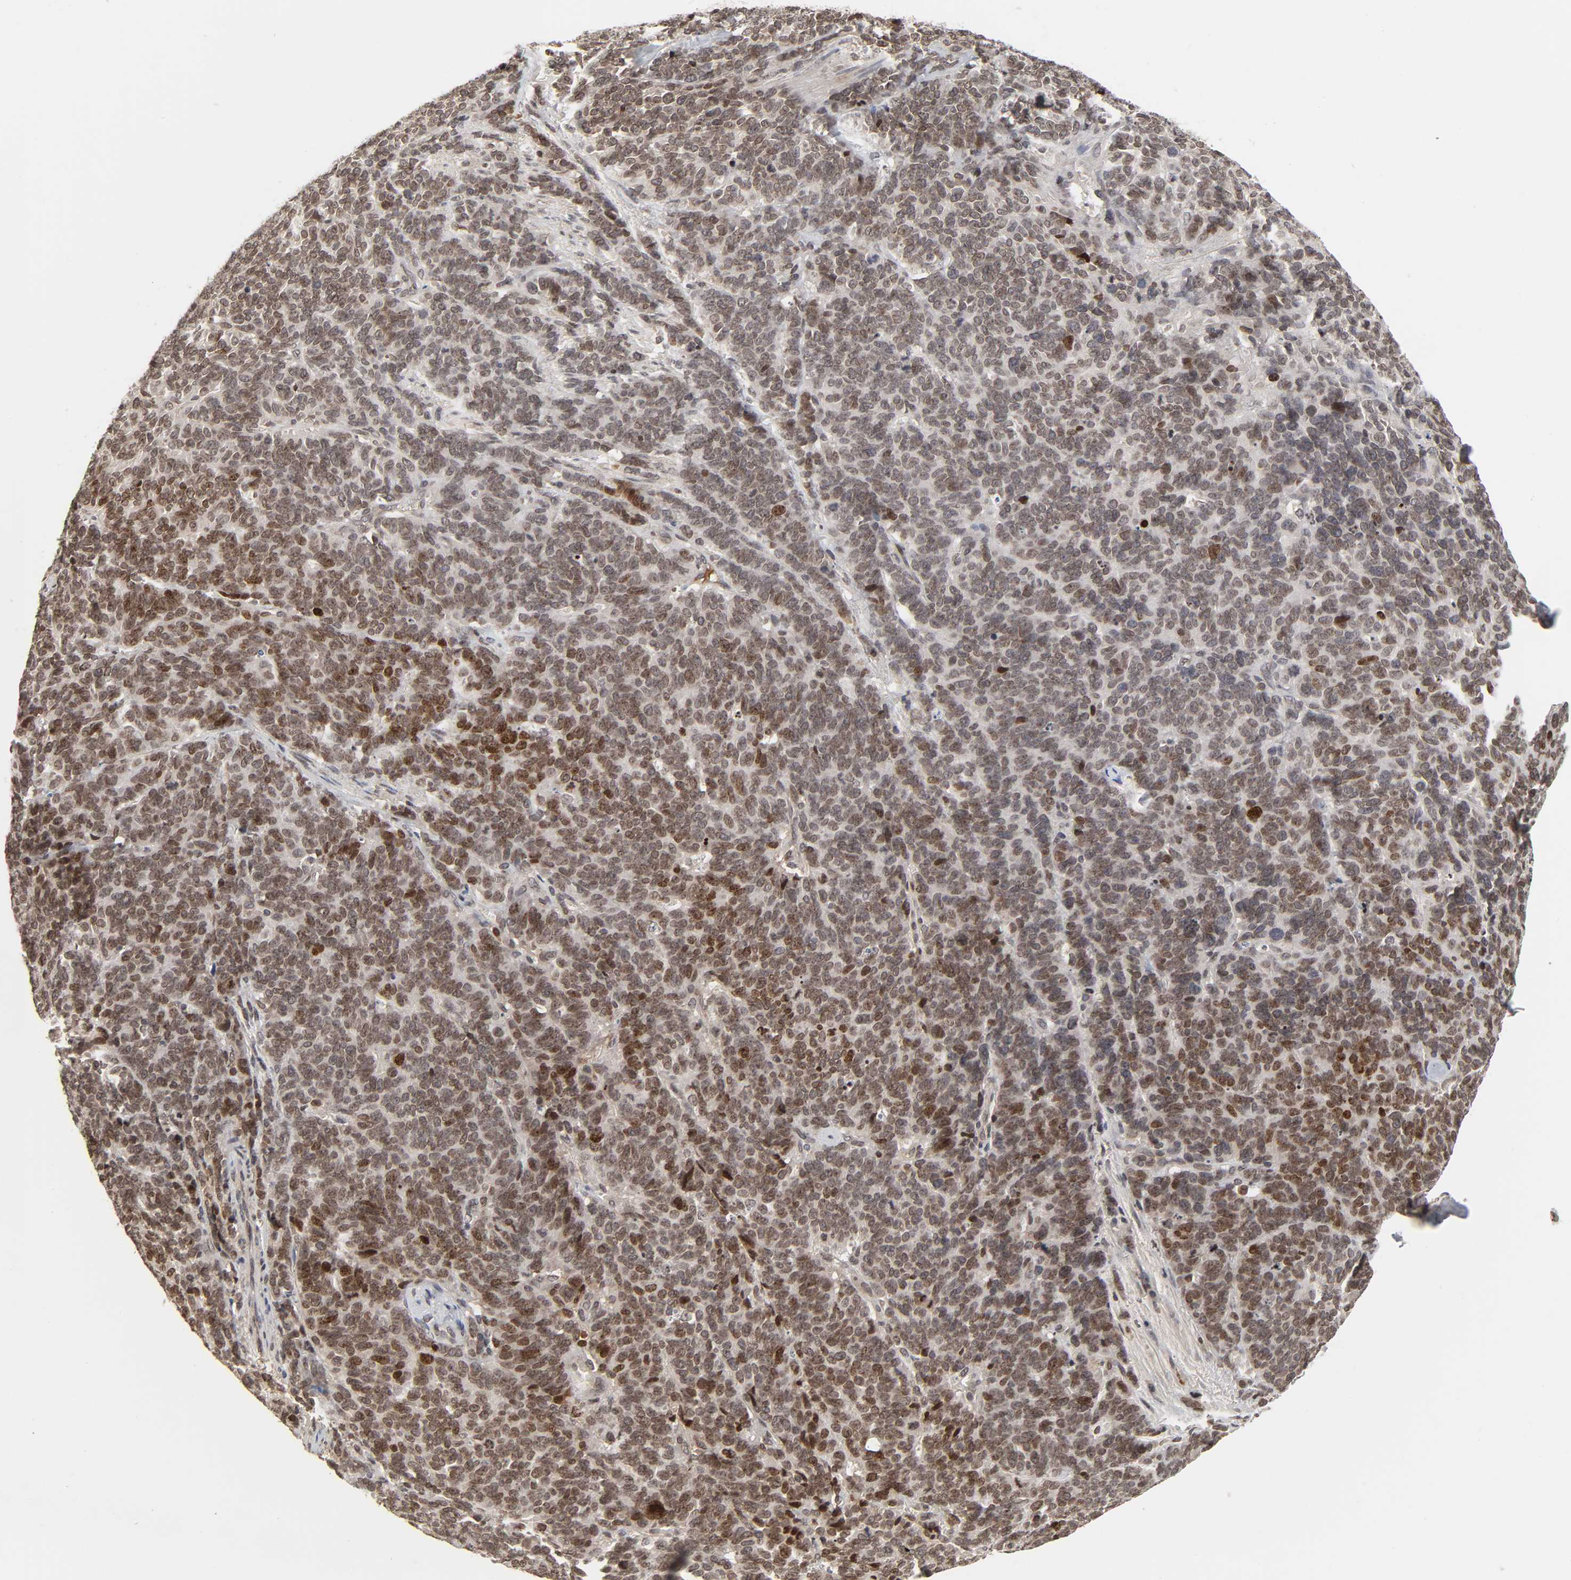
{"staining": {"intensity": "strong", "quantity": ">75%", "location": "cytoplasmic/membranous,nuclear"}, "tissue": "lung cancer", "cell_type": "Tumor cells", "image_type": "cancer", "snomed": [{"axis": "morphology", "description": "Neoplasm, malignant, NOS"}, {"axis": "topography", "description": "Lung"}], "caption": "Brown immunohistochemical staining in human lung cancer shows strong cytoplasmic/membranous and nuclear staining in about >75% of tumor cells.", "gene": "CPN2", "patient": {"sex": "female", "age": 58}}